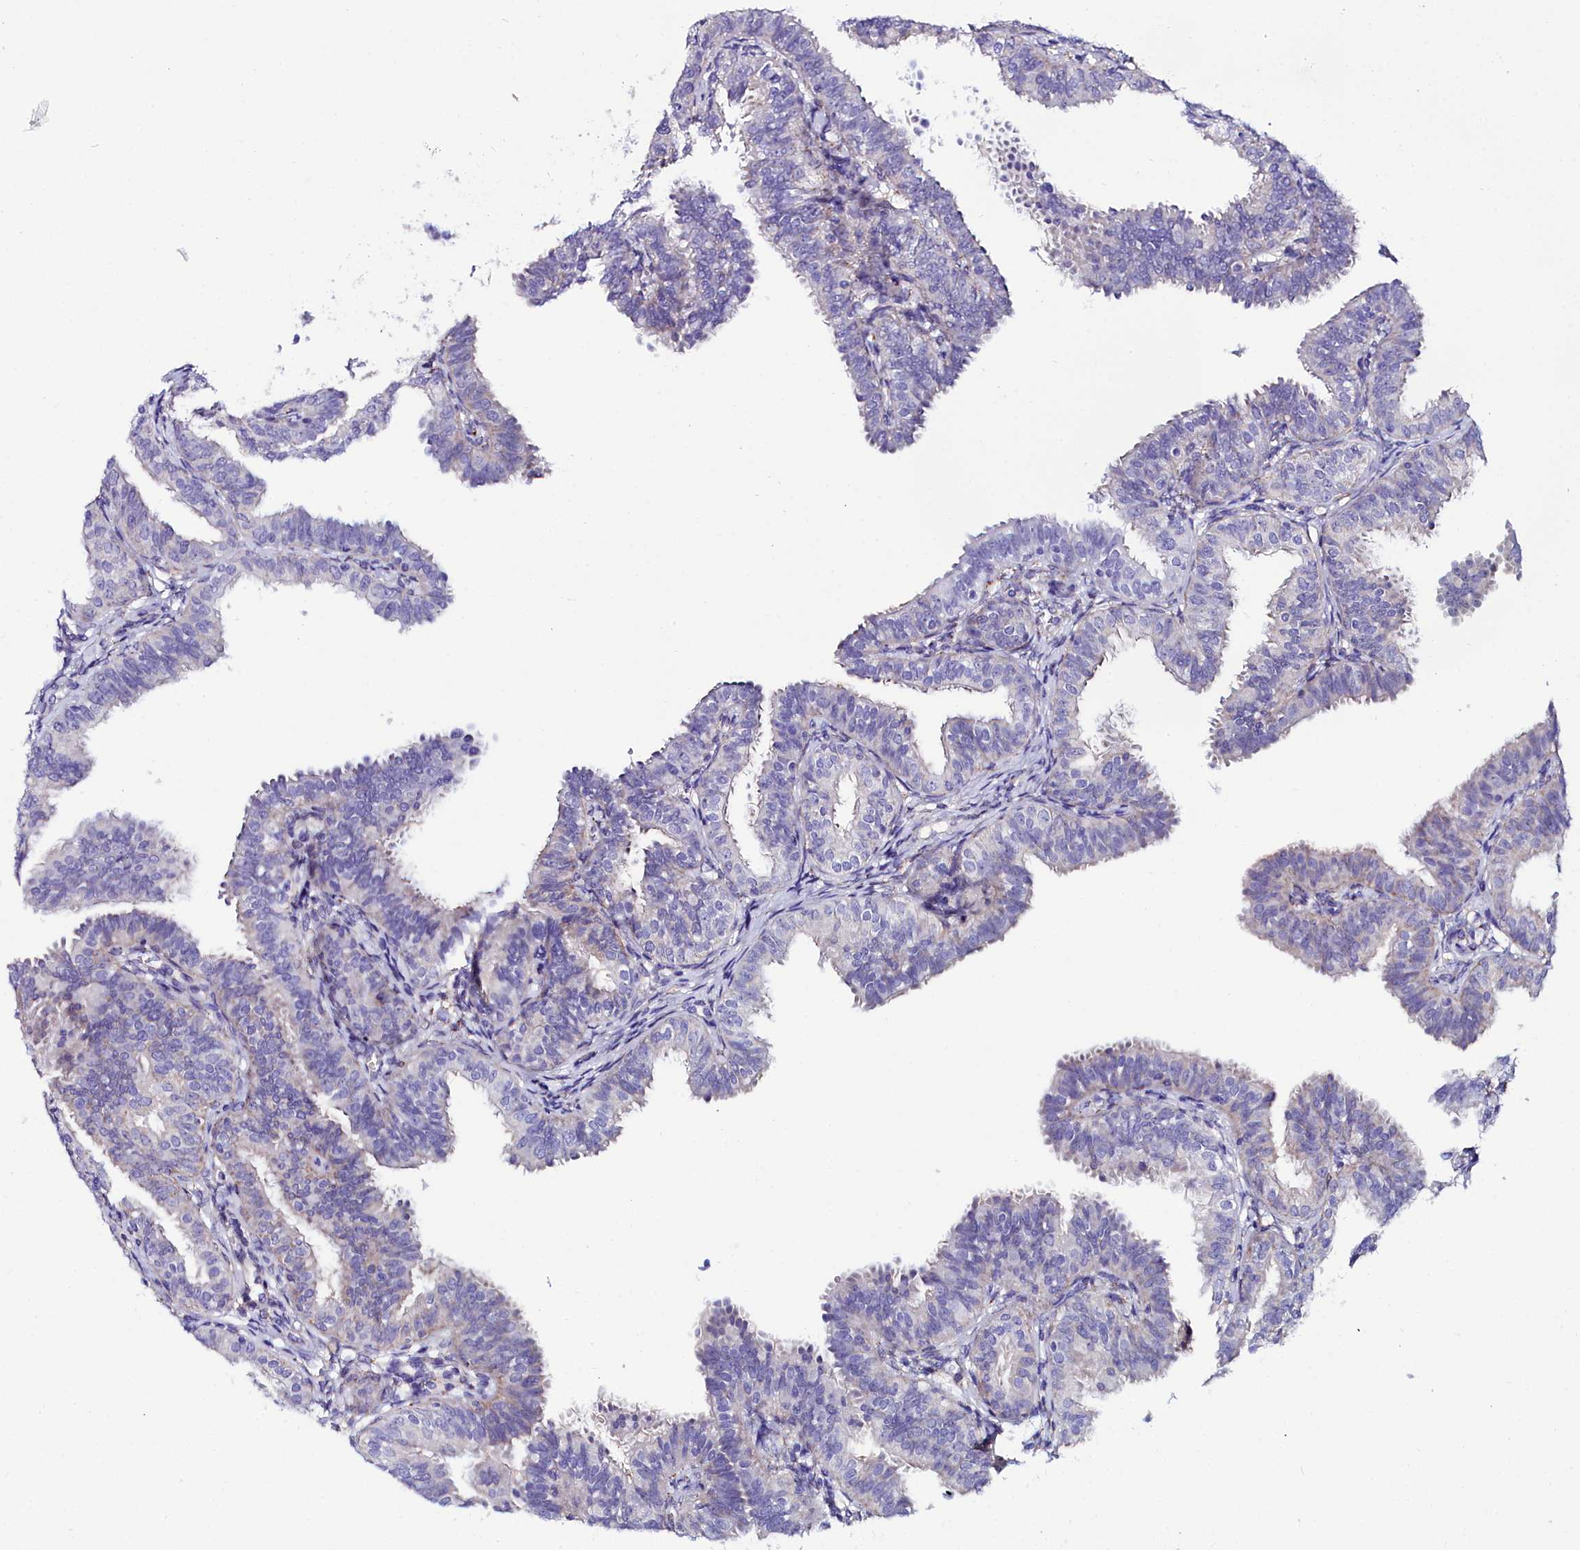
{"staining": {"intensity": "negative", "quantity": "none", "location": "none"}, "tissue": "fallopian tube", "cell_type": "Glandular cells", "image_type": "normal", "snomed": [{"axis": "morphology", "description": "Normal tissue, NOS"}, {"axis": "topography", "description": "Fallopian tube"}], "caption": "This is an immunohistochemistry image of normal human fallopian tube. There is no positivity in glandular cells.", "gene": "SLC49A3", "patient": {"sex": "female", "age": 35}}